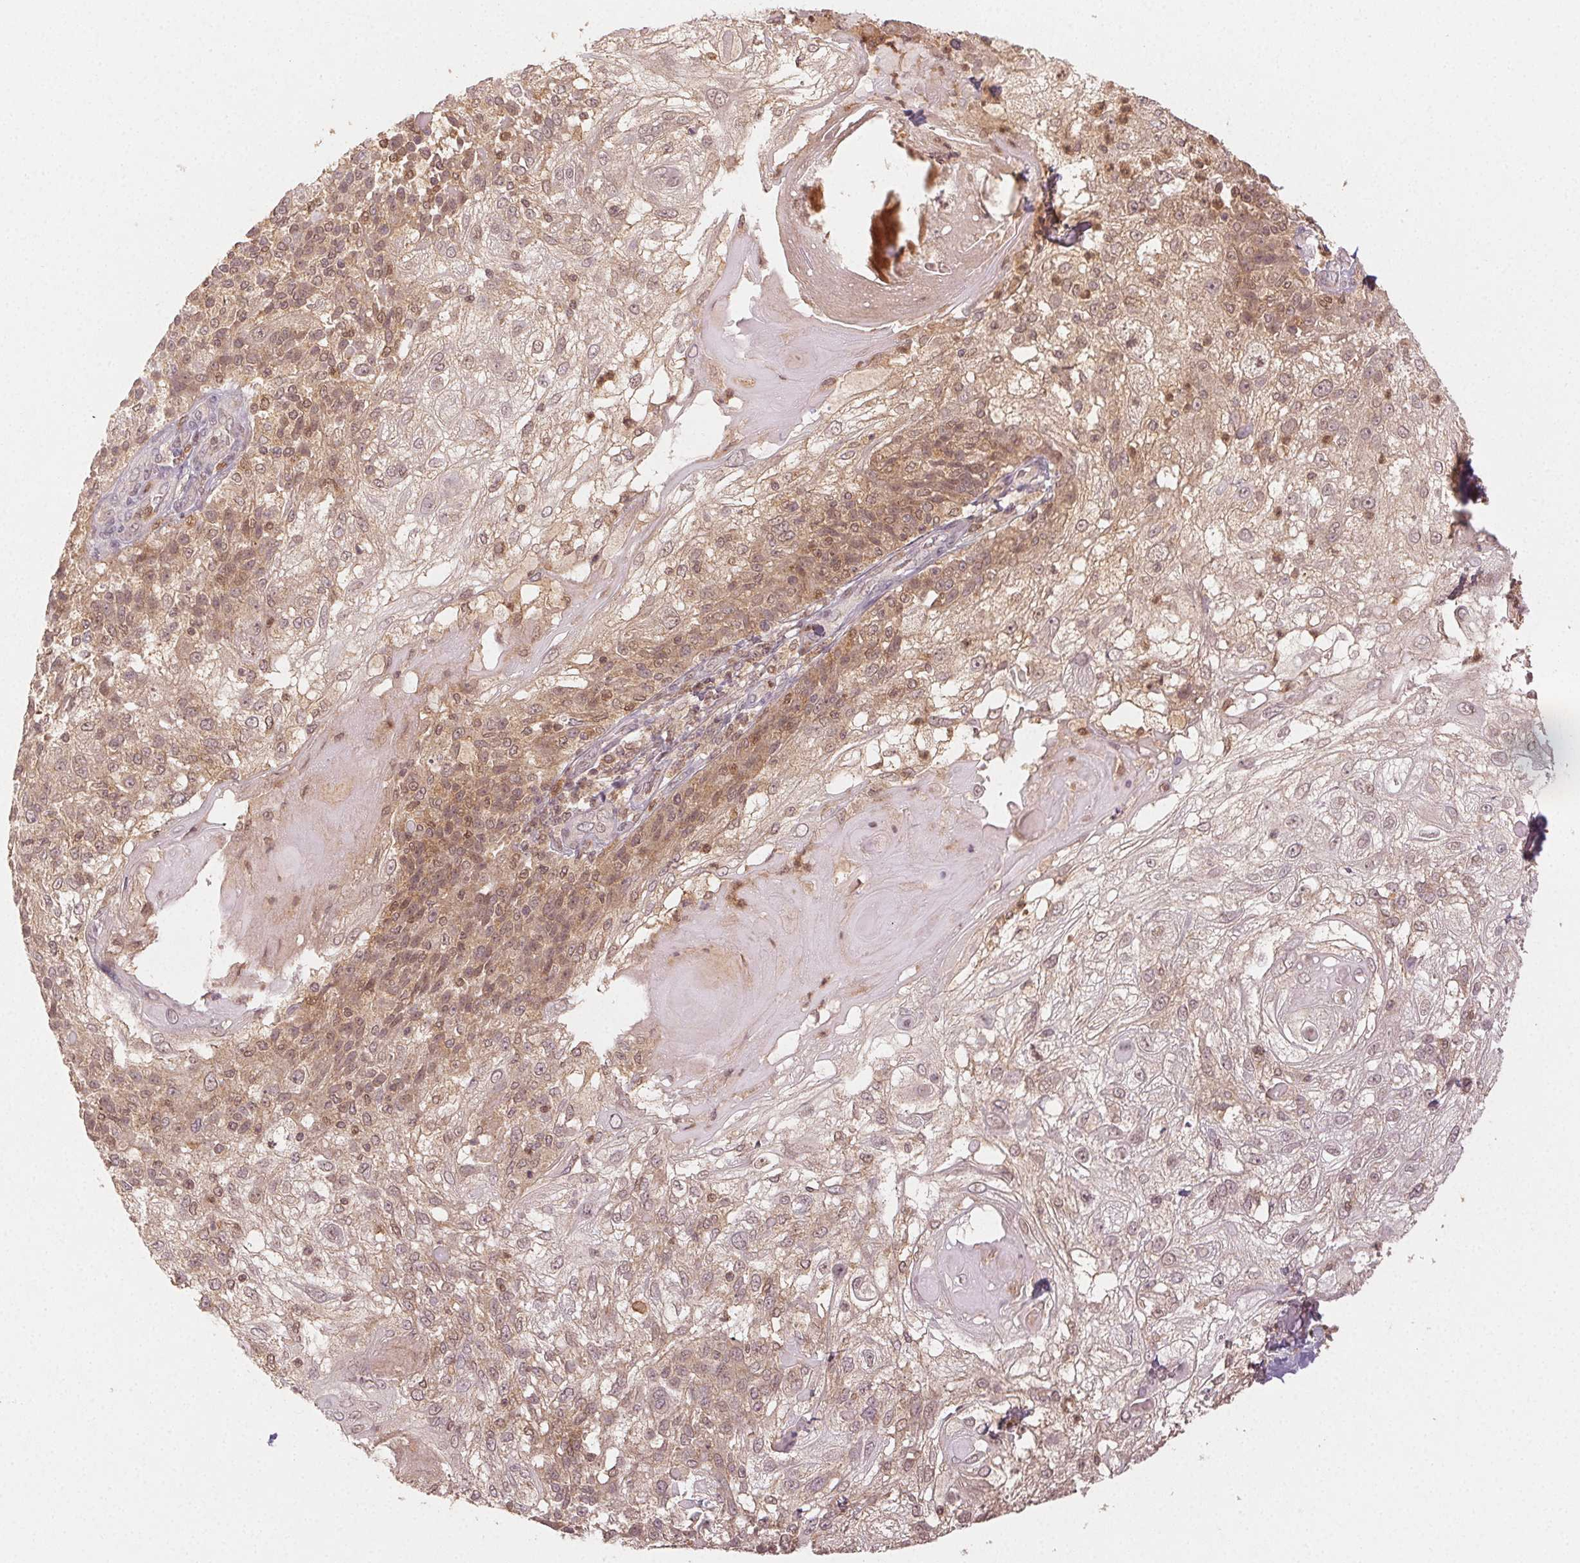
{"staining": {"intensity": "moderate", "quantity": "25%-75%", "location": "cytoplasmic/membranous,nuclear"}, "tissue": "skin cancer", "cell_type": "Tumor cells", "image_type": "cancer", "snomed": [{"axis": "morphology", "description": "Normal tissue, NOS"}, {"axis": "morphology", "description": "Squamous cell carcinoma, NOS"}, {"axis": "topography", "description": "Skin"}], "caption": "Protein expression analysis of human skin cancer (squamous cell carcinoma) reveals moderate cytoplasmic/membranous and nuclear expression in approximately 25%-75% of tumor cells.", "gene": "MAPK14", "patient": {"sex": "female", "age": 83}}